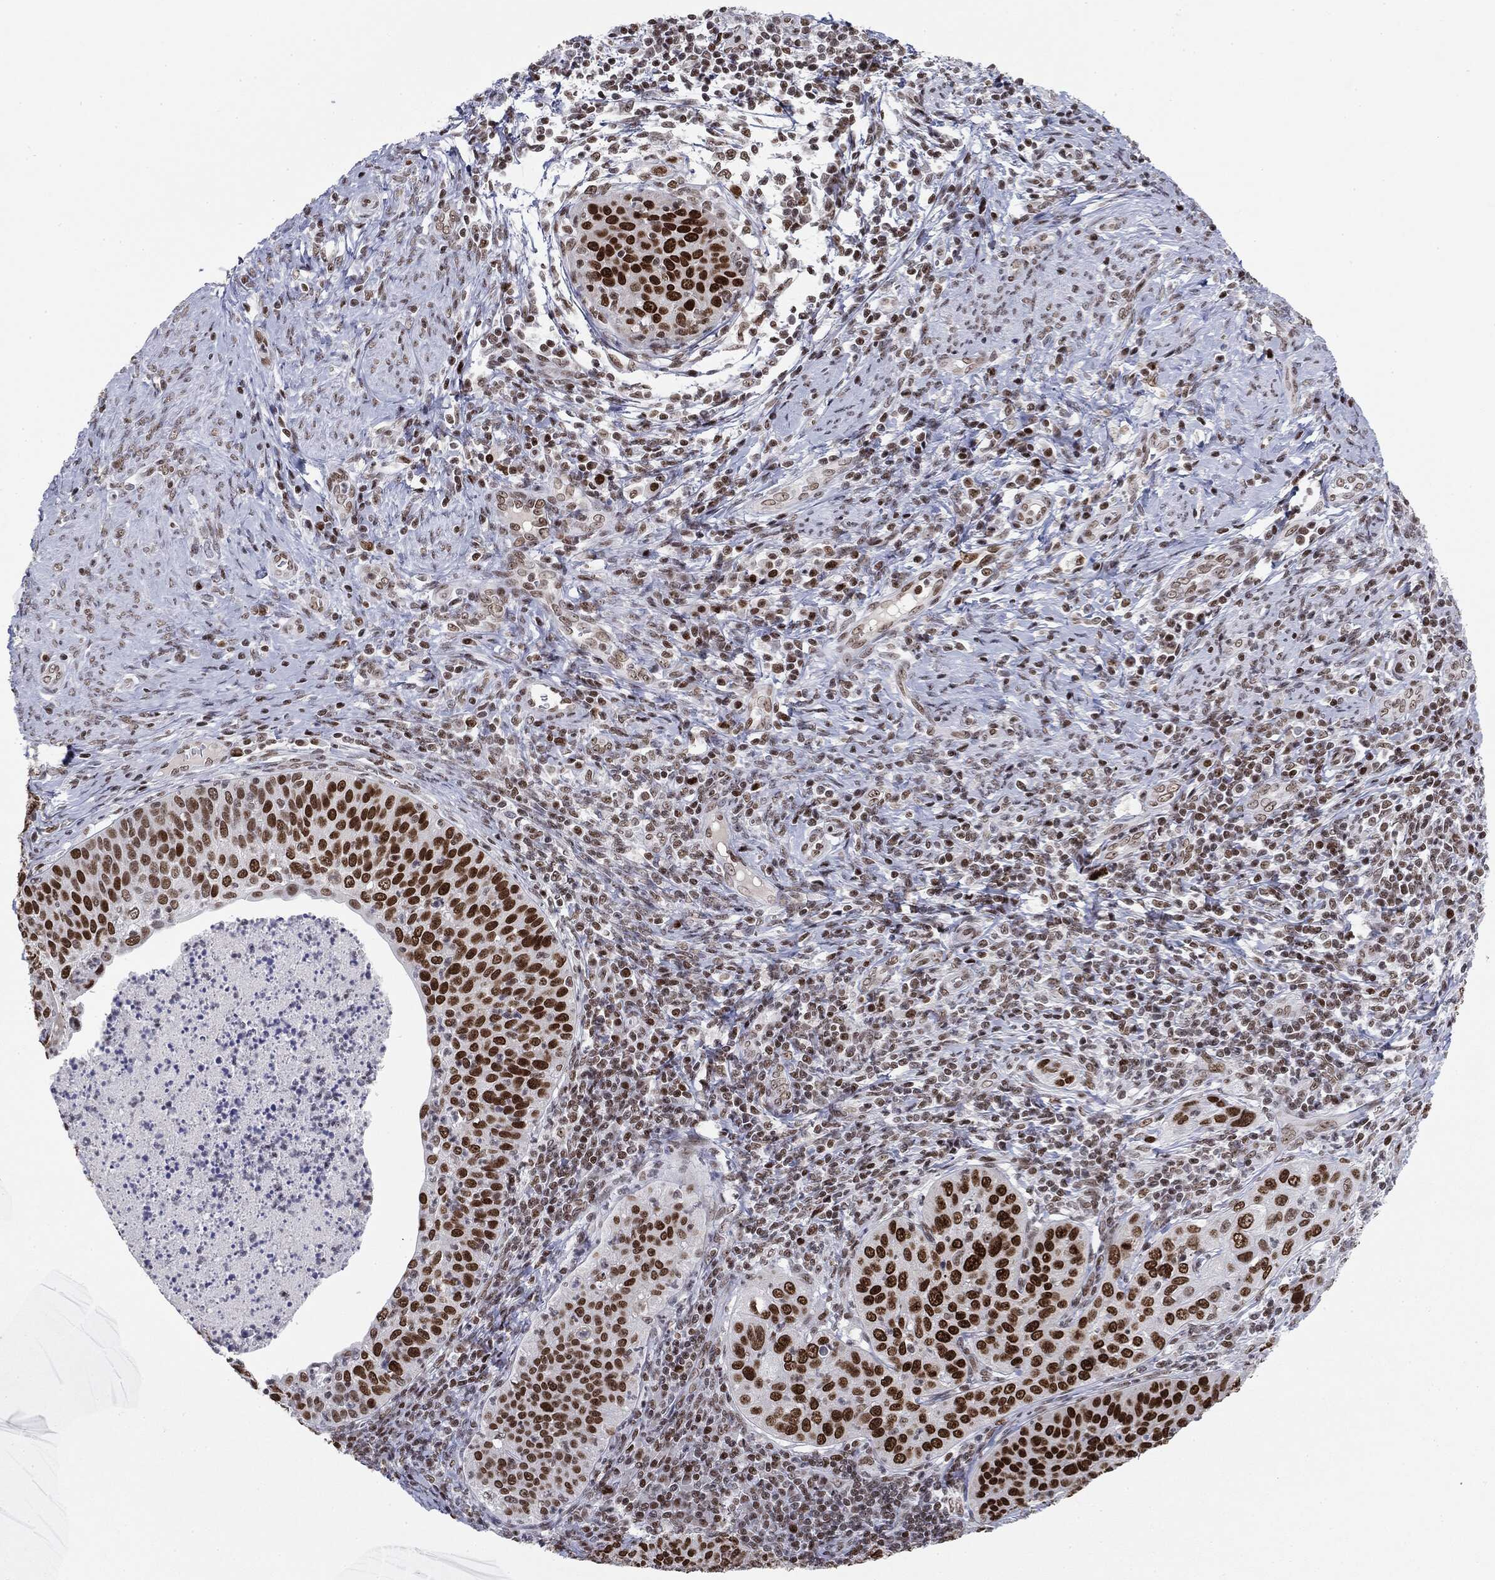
{"staining": {"intensity": "strong", "quantity": ">75%", "location": "nuclear"}, "tissue": "cervical cancer", "cell_type": "Tumor cells", "image_type": "cancer", "snomed": [{"axis": "morphology", "description": "Squamous cell carcinoma, NOS"}, {"axis": "topography", "description": "Cervix"}], "caption": "IHC image of cervical squamous cell carcinoma stained for a protein (brown), which demonstrates high levels of strong nuclear positivity in about >75% of tumor cells.", "gene": "MDC1", "patient": {"sex": "female", "age": 30}}